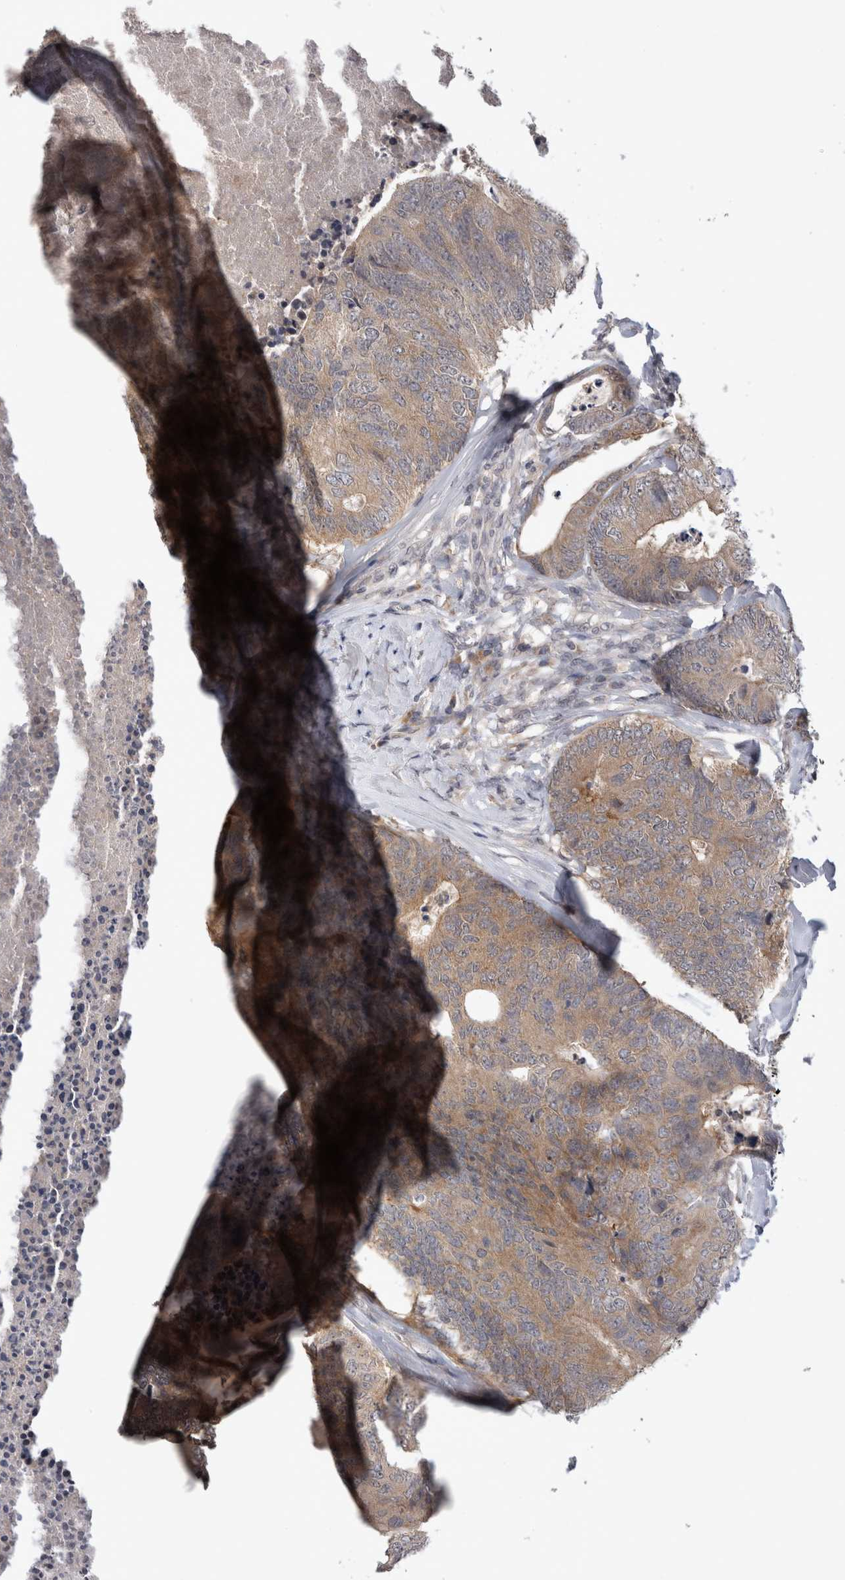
{"staining": {"intensity": "weak", "quantity": ">75%", "location": "cytoplasmic/membranous"}, "tissue": "colorectal cancer", "cell_type": "Tumor cells", "image_type": "cancer", "snomed": [{"axis": "morphology", "description": "Adenocarcinoma, NOS"}, {"axis": "topography", "description": "Colon"}], "caption": "The micrograph reveals a brown stain indicating the presence of a protein in the cytoplasmic/membranous of tumor cells in colorectal cancer.", "gene": "ZNF114", "patient": {"sex": "female", "age": 67}}